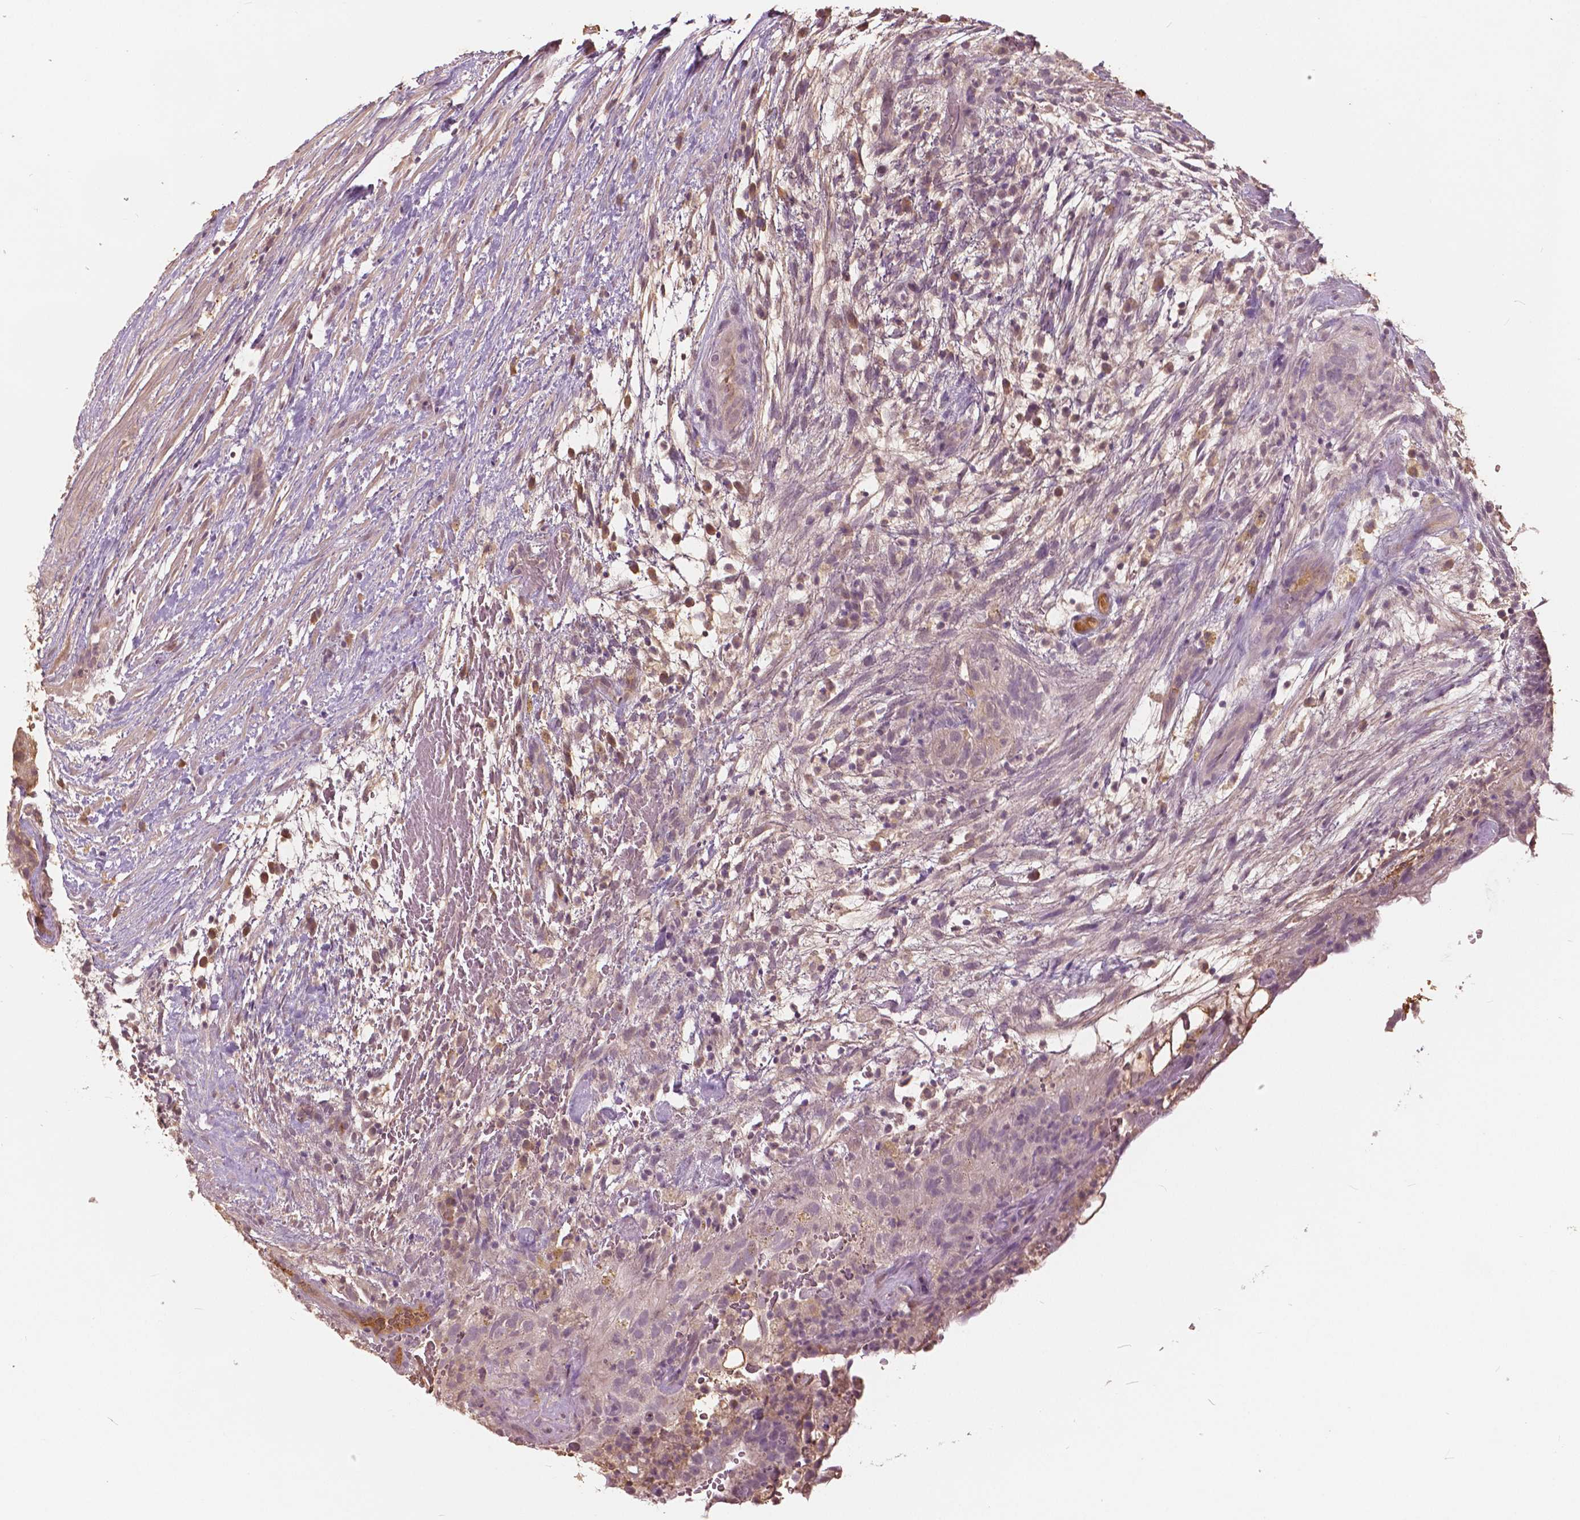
{"staining": {"intensity": "moderate", "quantity": "<25%", "location": "cytoplasmic/membranous"}, "tissue": "testis cancer", "cell_type": "Tumor cells", "image_type": "cancer", "snomed": [{"axis": "morphology", "description": "Normal tissue, NOS"}, {"axis": "morphology", "description": "Carcinoma, Embryonal, NOS"}, {"axis": "topography", "description": "Testis"}], "caption": "DAB (3,3'-diaminobenzidine) immunohistochemical staining of human testis embryonal carcinoma displays moderate cytoplasmic/membranous protein staining in approximately <25% of tumor cells.", "gene": "ANGPTL4", "patient": {"sex": "male", "age": 32}}